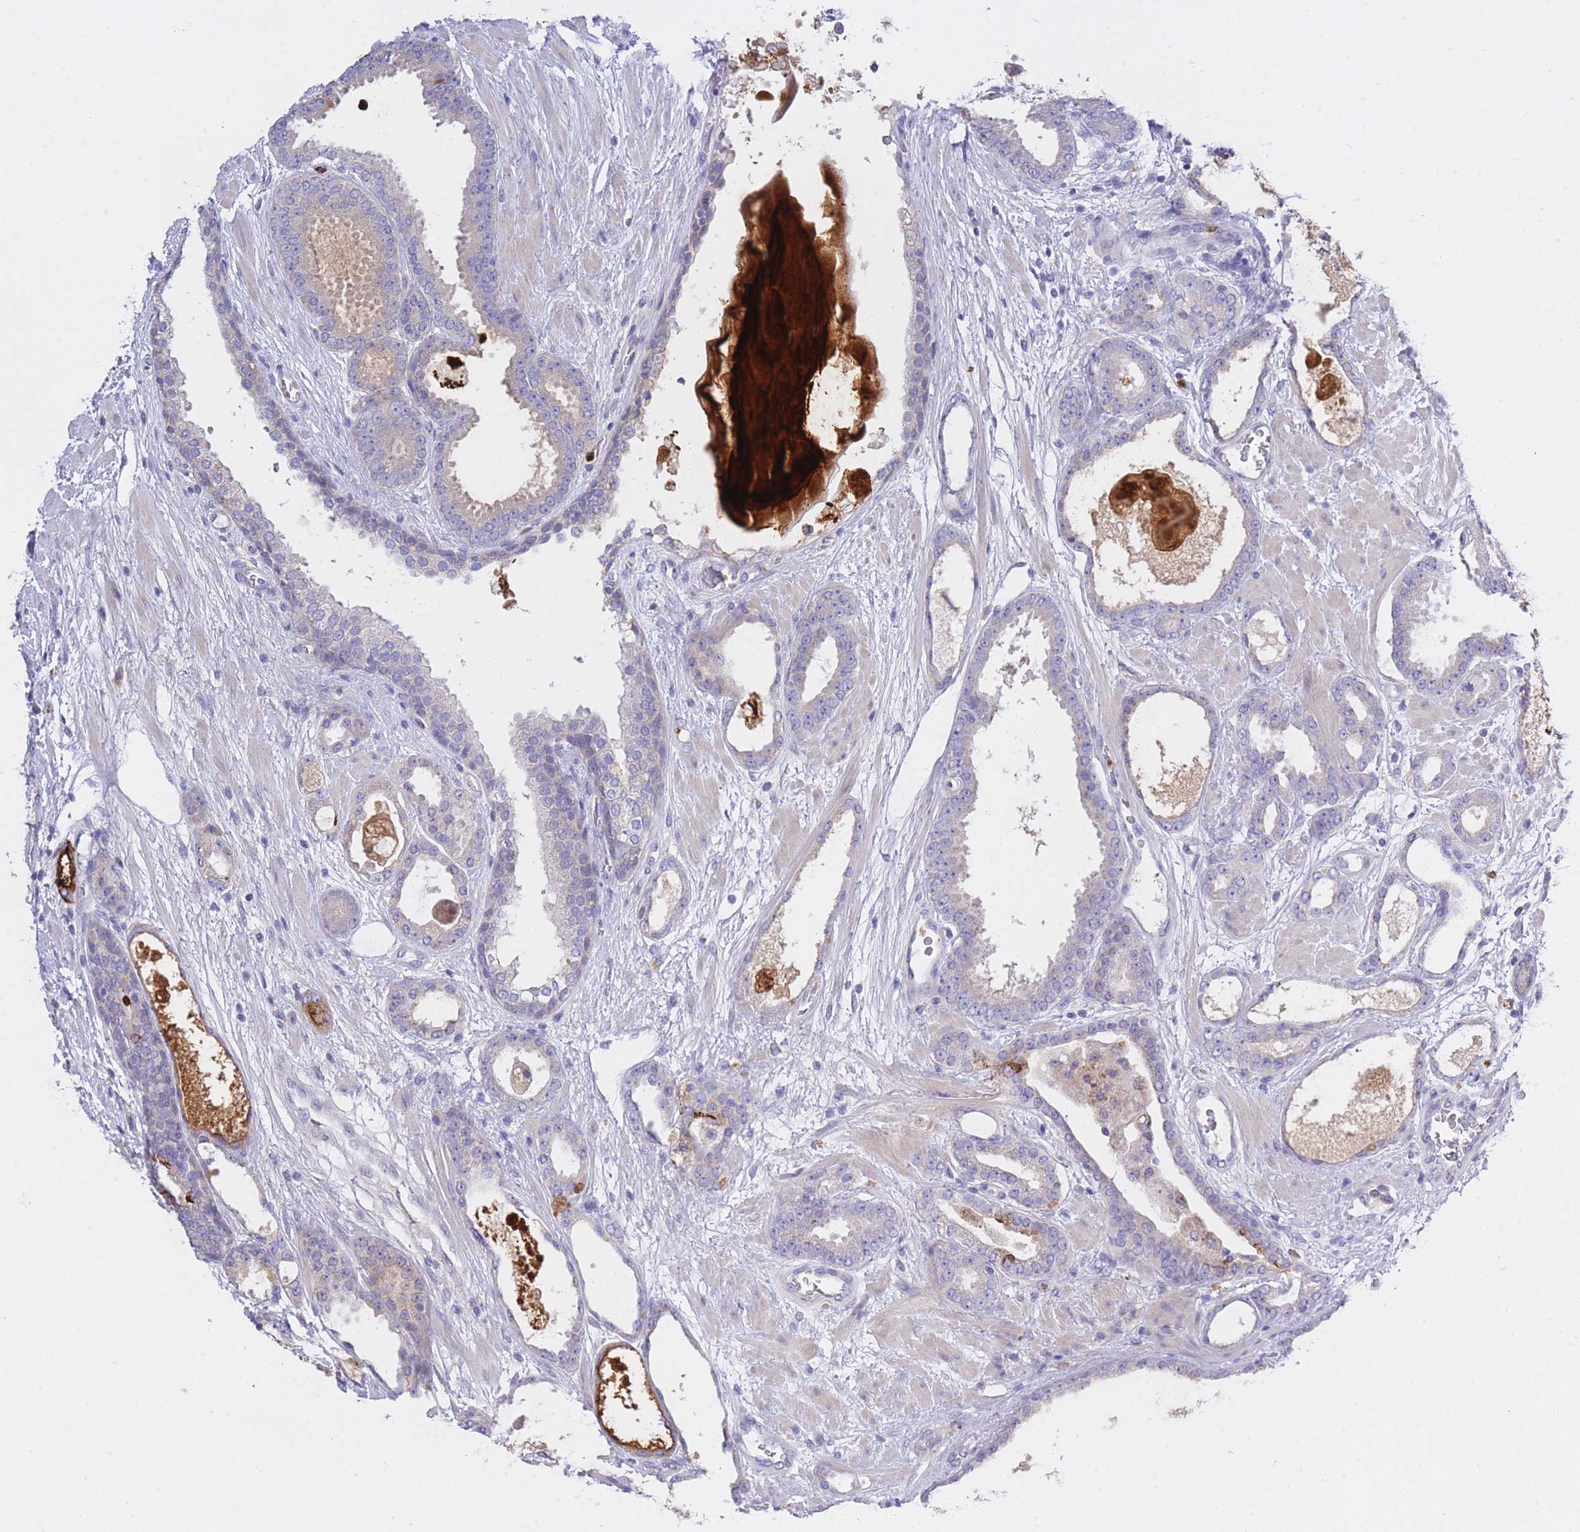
{"staining": {"intensity": "negative", "quantity": "none", "location": "none"}, "tissue": "prostate cancer", "cell_type": "Tumor cells", "image_type": "cancer", "snomed": [{"axis": "morphology", "description": "Adenocarcinoma, High grade"}, {"axis": "topography", "description": "Prostate"}], "caption": "IHC photomicrograph of human prostate adenocarcinoma (high-grade) stained for a protein (brown), which demonstrates no positivity in tumor cells.", "gene": "CENPM", "patient": {"sex": "male", "age": 60}}